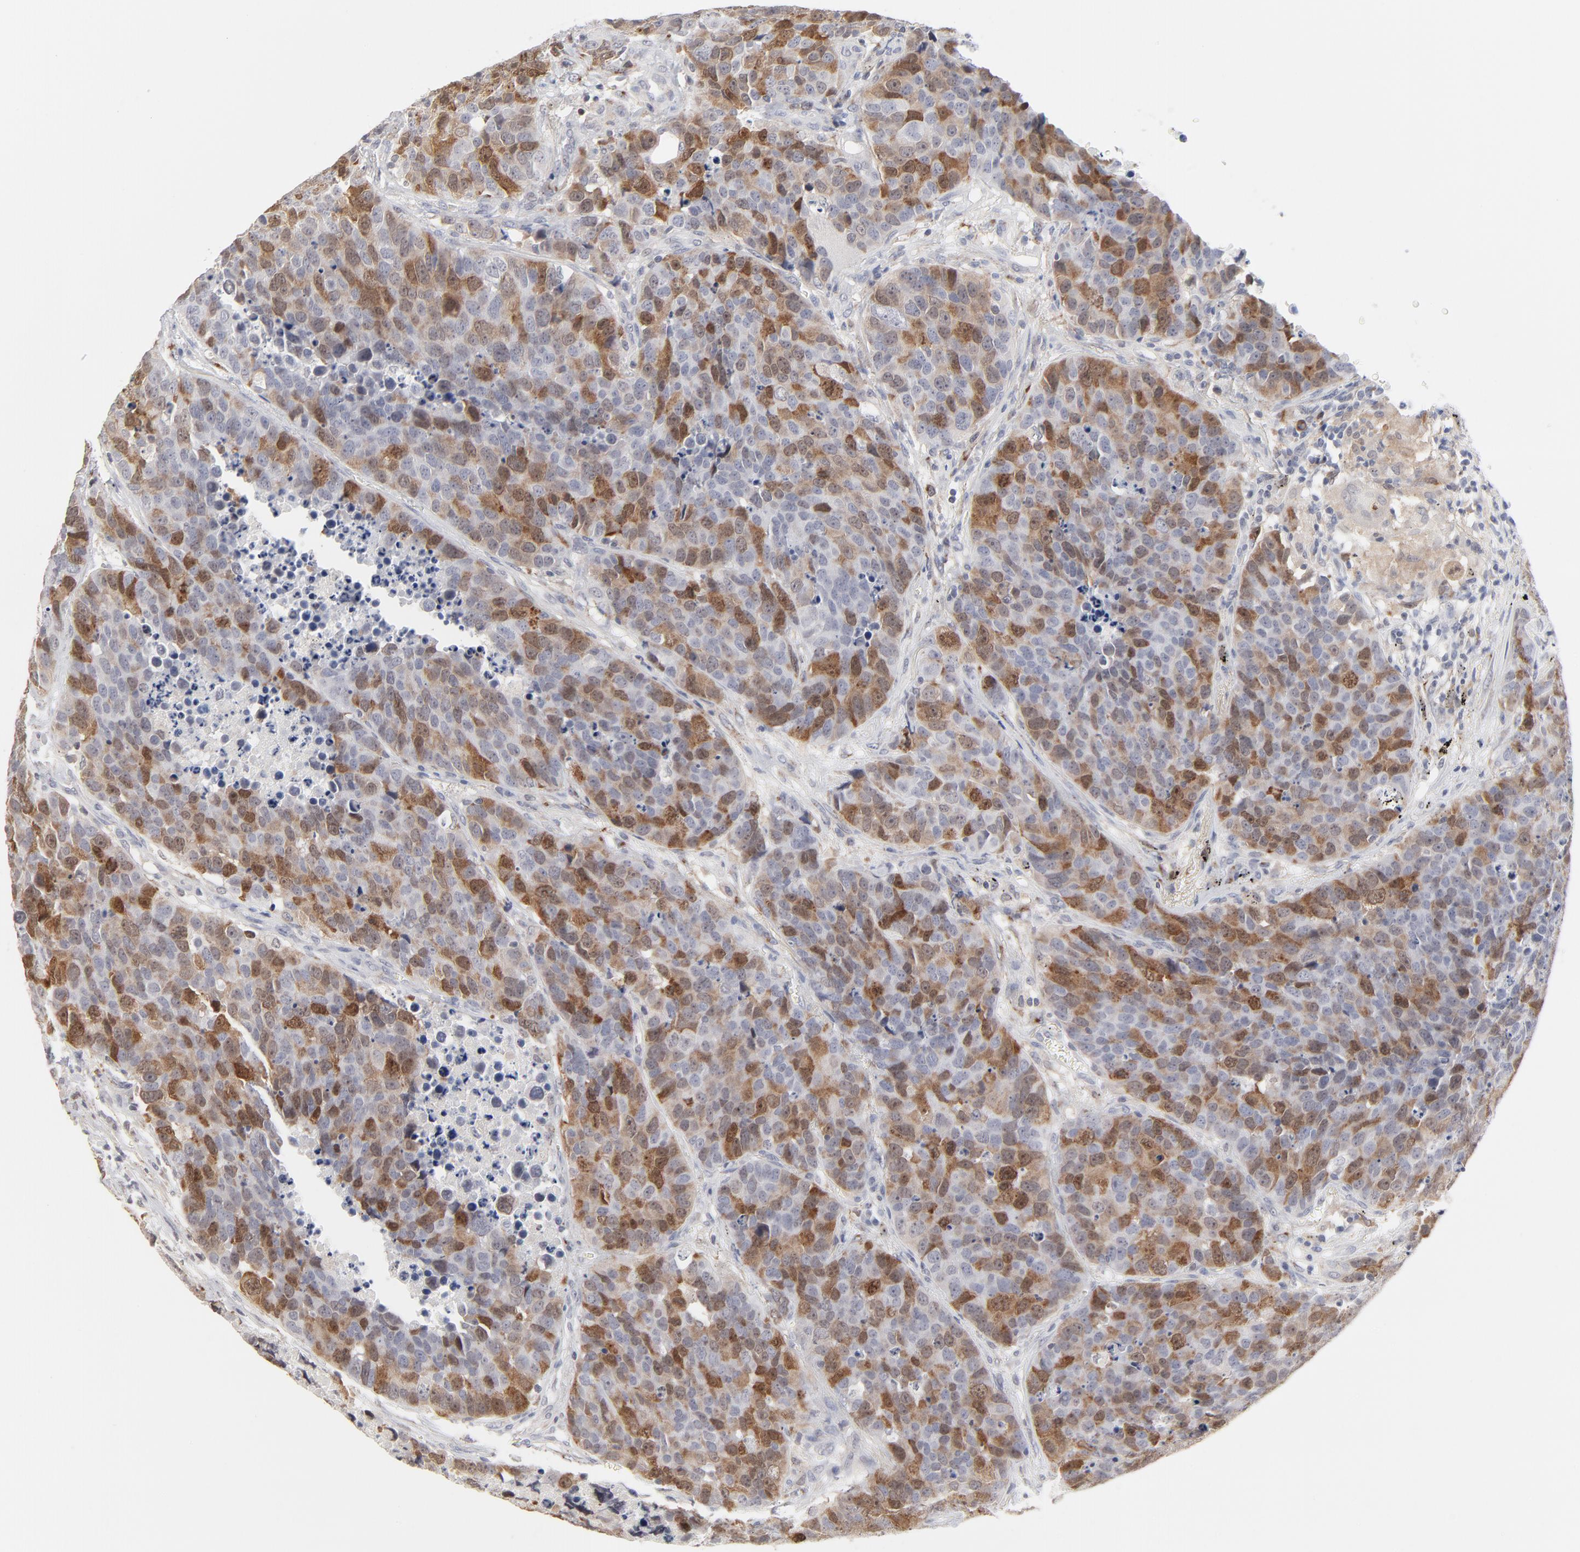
{"staining": {"intensity": "moderate", "quantity": "25%-75%", "location": "cytoplasmic/membranous"}, "tissue": "carcinoid", "cell_type": "Tumor cells", "image_type": "cancer", "snomed": [{"axis": "morphology", "description": "Carcinoid, malignant, NOS"}, {"axis": "topography", "description": "Lung"}], "caption": "Protein staining of malignant carcinoid tissue displays moderate cytoplasmic/membranous staining in about 25%-75% of tumor cells.", "gene": "AURKA", "patient": {"sex": "male", "age": 60}}